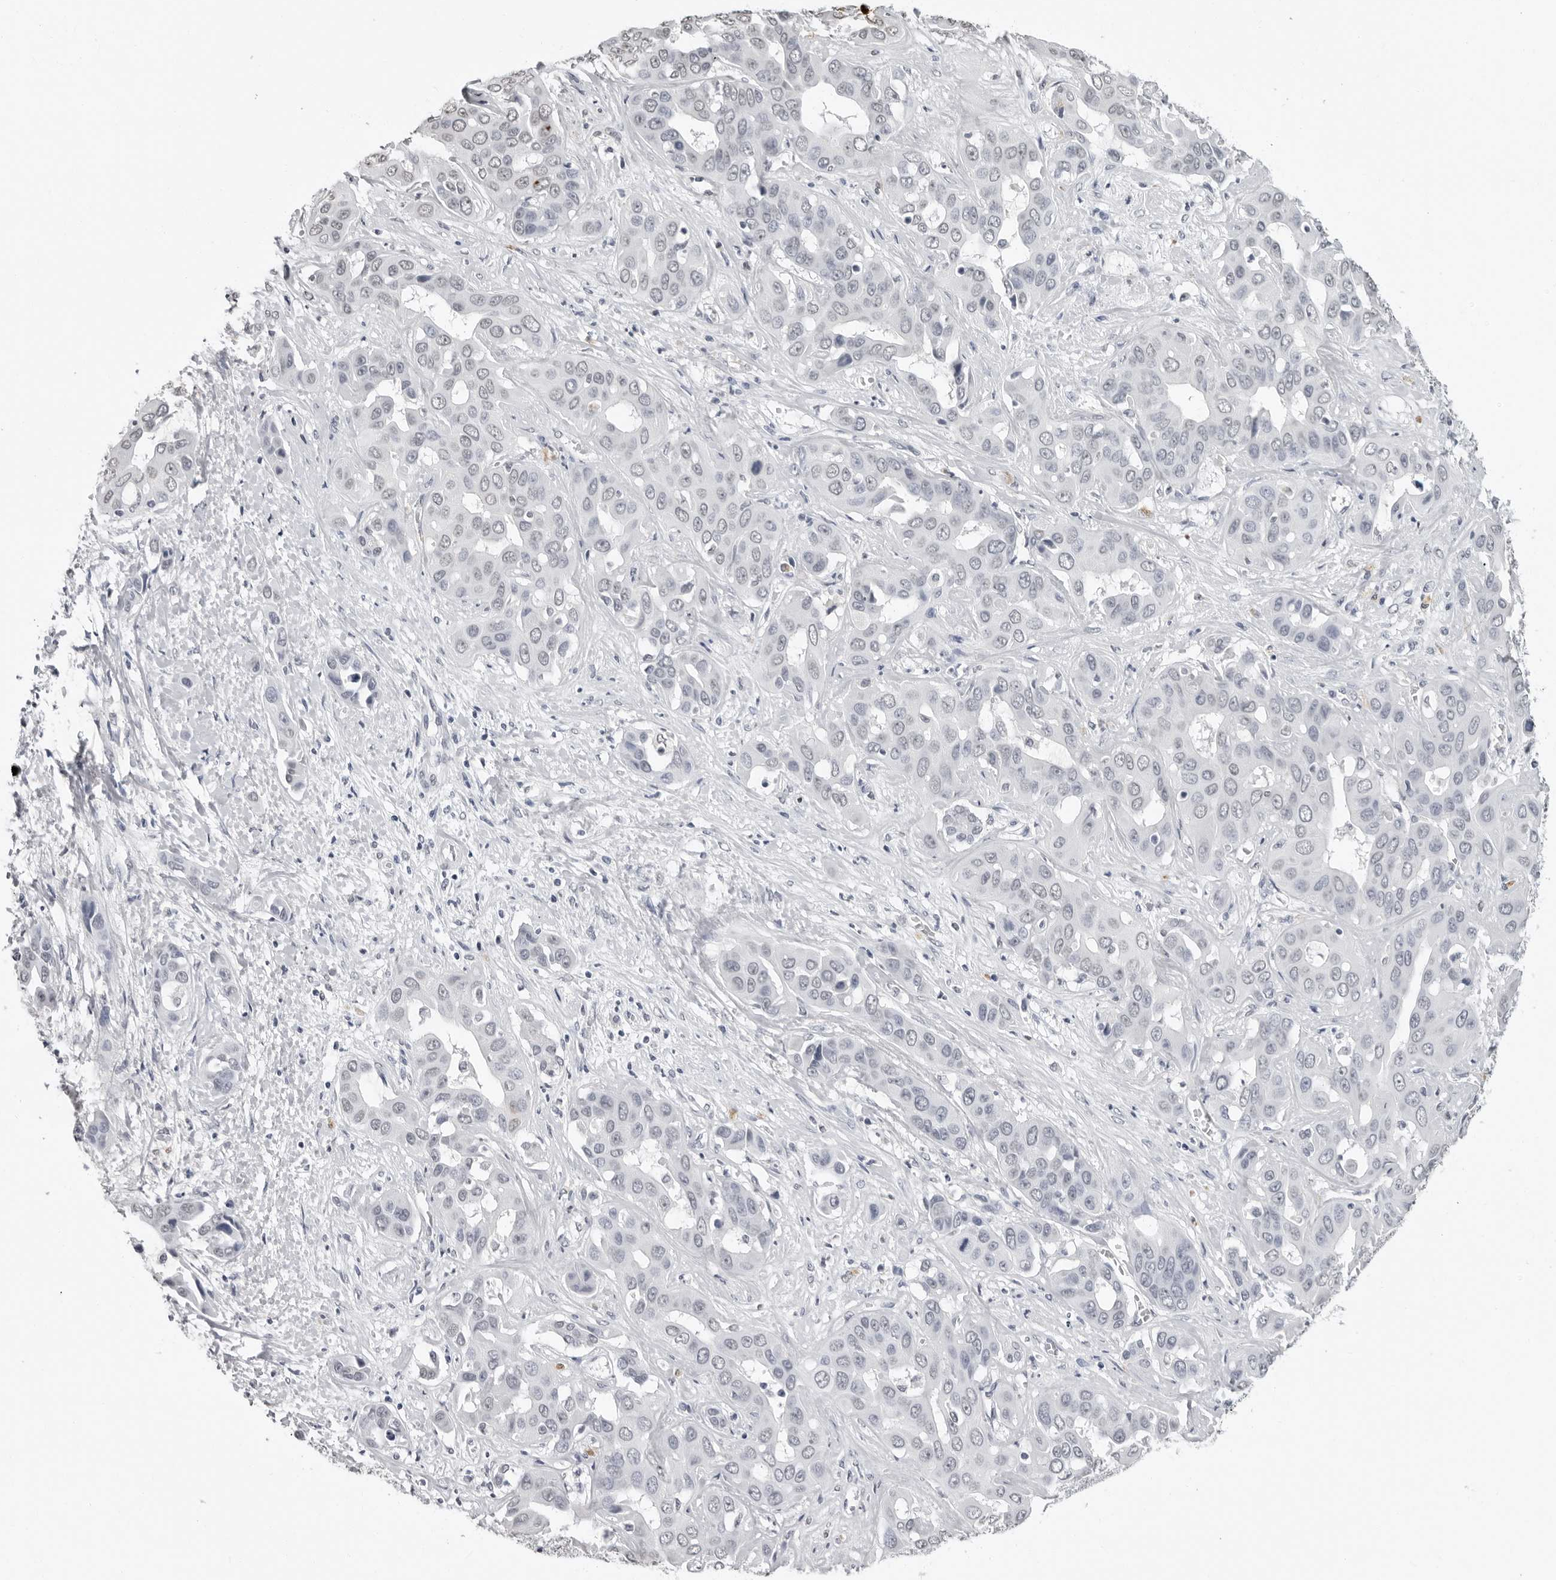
{"staining": {"intensity": "negative", "quantity": "none", "location": "none"}, "tissue": "liver cancer", "cell_type": "Tumor cells", "image_type": "cancer", "snomed": [{"axis": "morphology", "description": "Cholangiocarcinoma"}, {"axis": "topography", "description": "Liver"}], "caption": "Tumor cells are negative for protein expression in human liver cancer (cholangiocarcinoma).", "gene": "HEPACAM", "patient": {"sex": "female", "age": 52}}